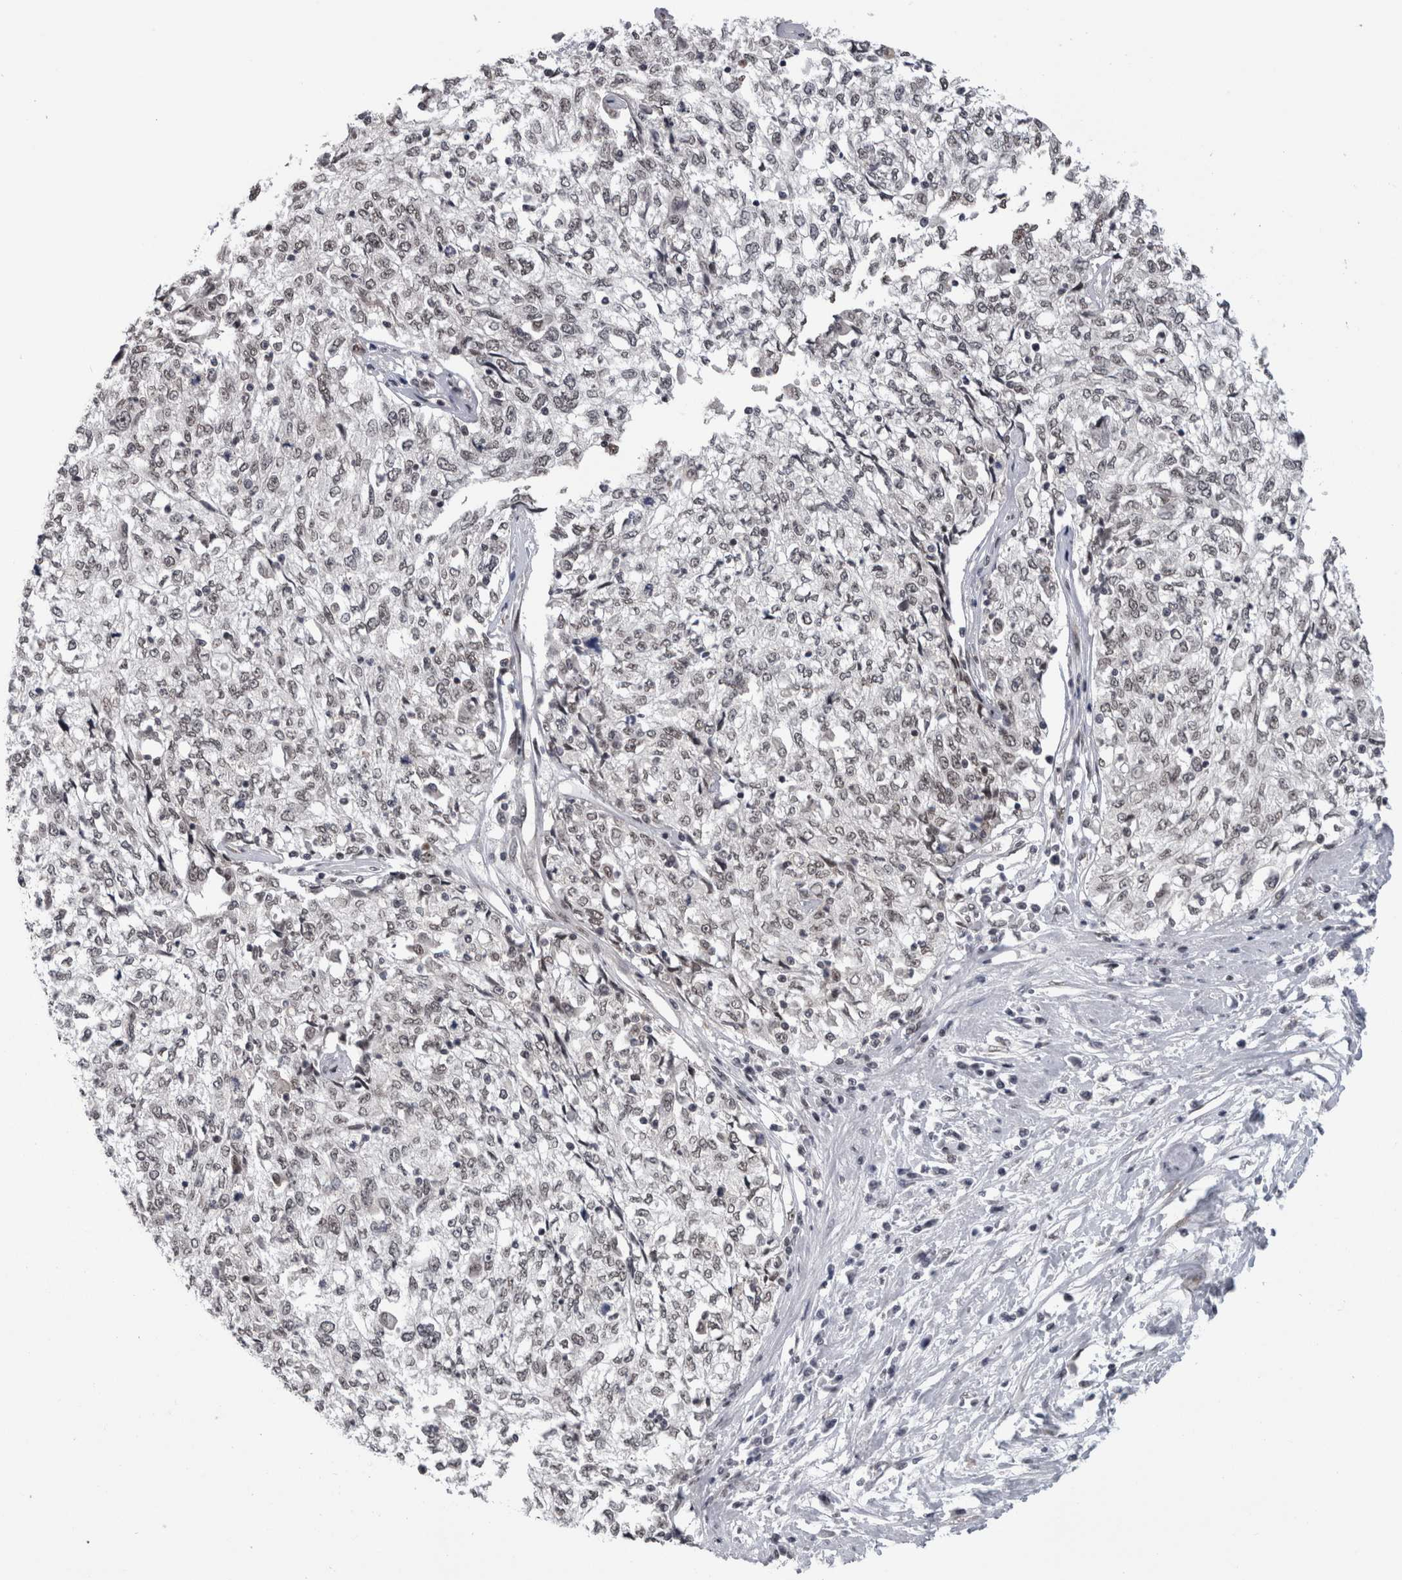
{"staining": {"intensity": "weak", "quantity": ">75%", "location": "nuclear"}, "tissue": "cervical cancer", "cell_type": "Tumor cells", "image_type": "cancer", "snomed": [{"axis": "morphology", "description": "Squamous cell carcinoma, NOS"}, {"axis": "topography", "description": "Cervix"}], "caption": "IHC histopathology image of neoplastic tissue: human cervical cancer stained using immunohistochemistry (IHC) shows low levels of weak protein expression localized specifically in the nuclear of tumor cells, appearing as a nuclear brown color.", "gene": "PSMB2", "patient": {"sex": "female", "age": 57}}